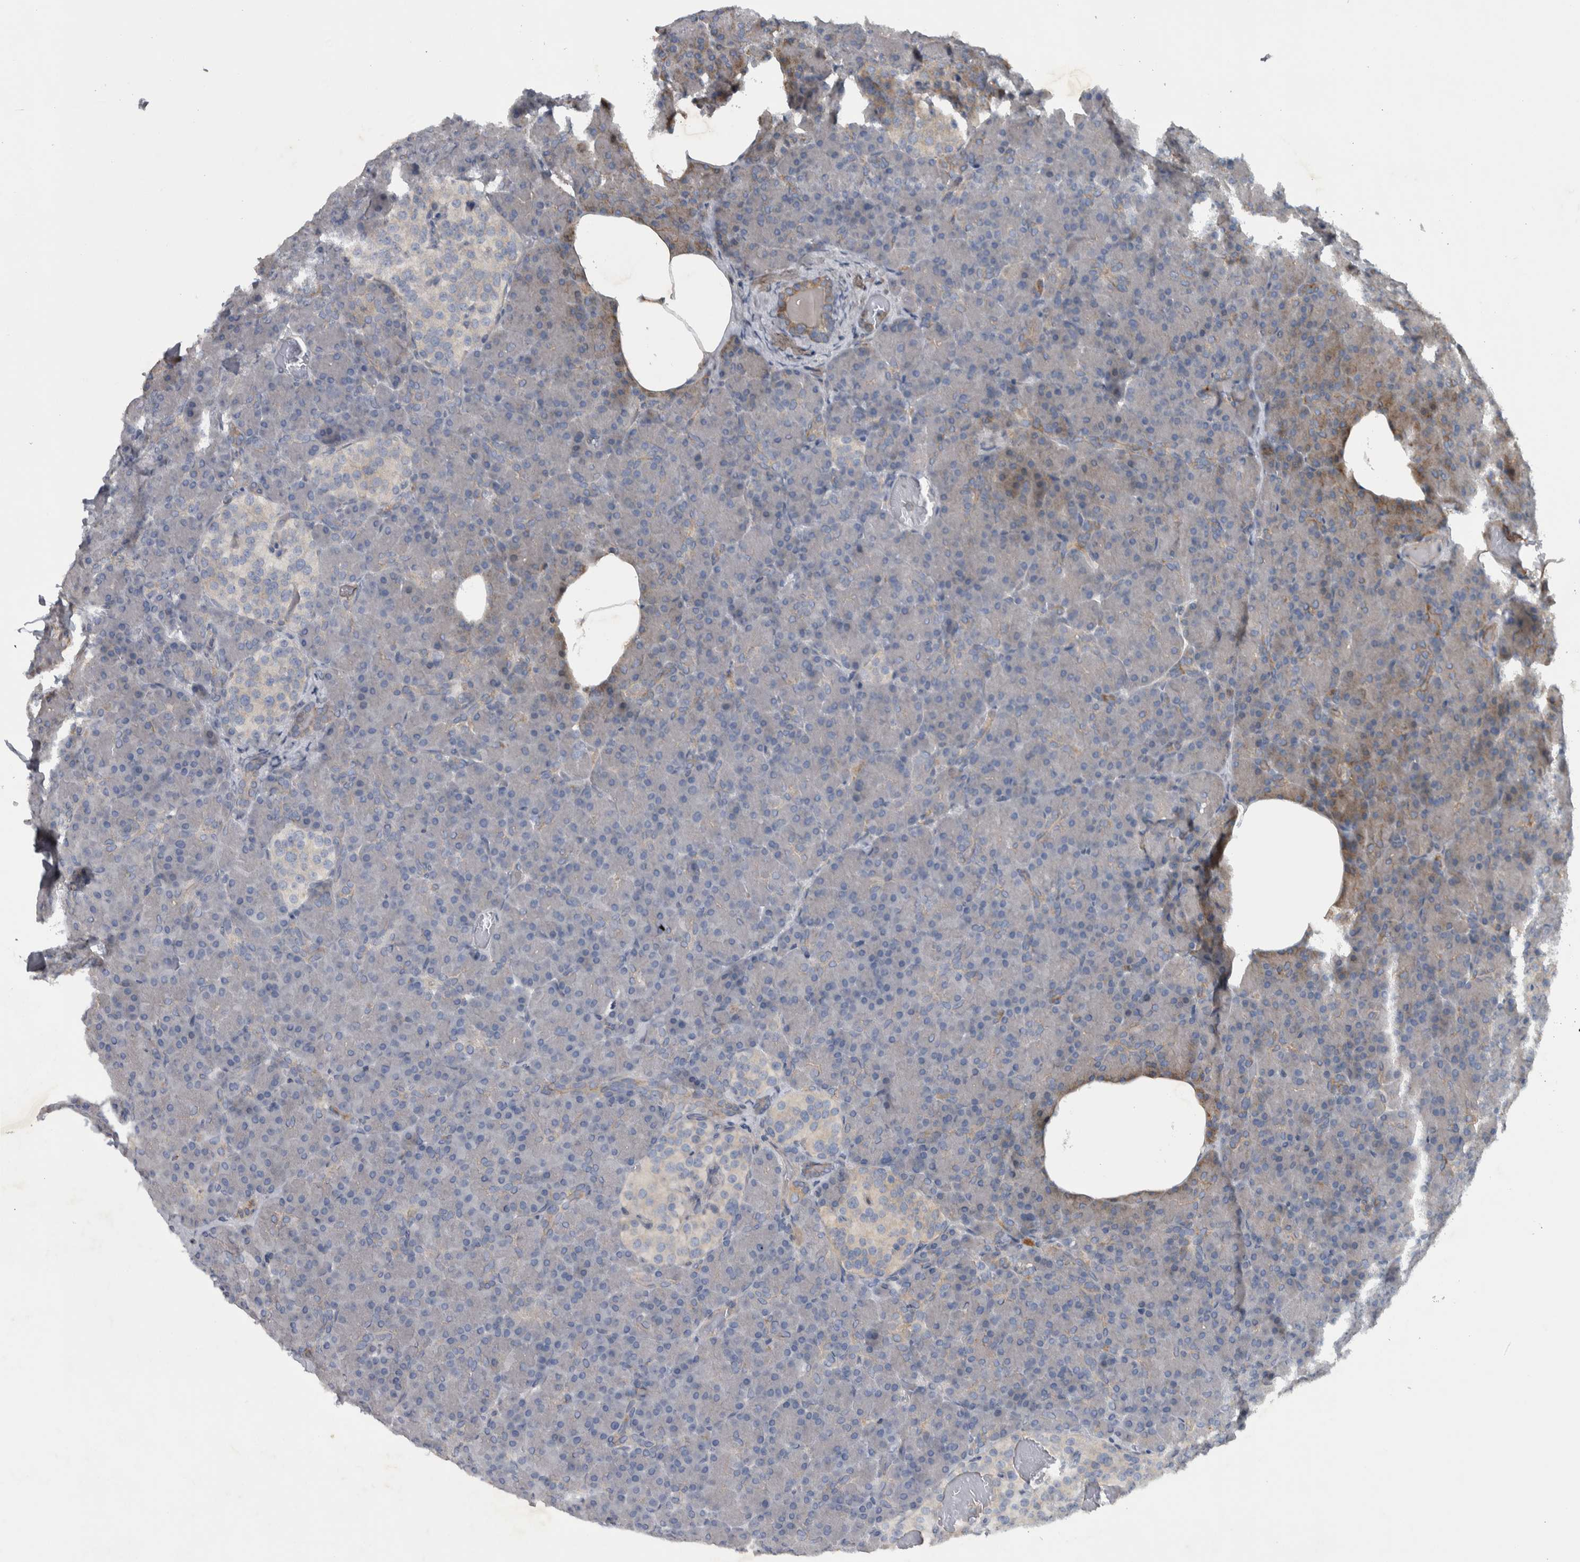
{"staining": {"intensity": "weak", "quantity": "<25%", "location": "cytoplasmic/membranous"}, "tissue": "pancreas", "cell_type": "Exocrine glandular cells", "image_type": "normal", "snomed": [{"axis": "morphology", "description": "Normal tissue, NOS"}, {"axis": "topography", "description": "Pancreas"}], "caption": "Immunohistochemical staining of normal human pancreas shows no significant positivity in exocrine glandular cells.", "gene": "NT5C2", "patient": {"sex": "female", "age": 43}}